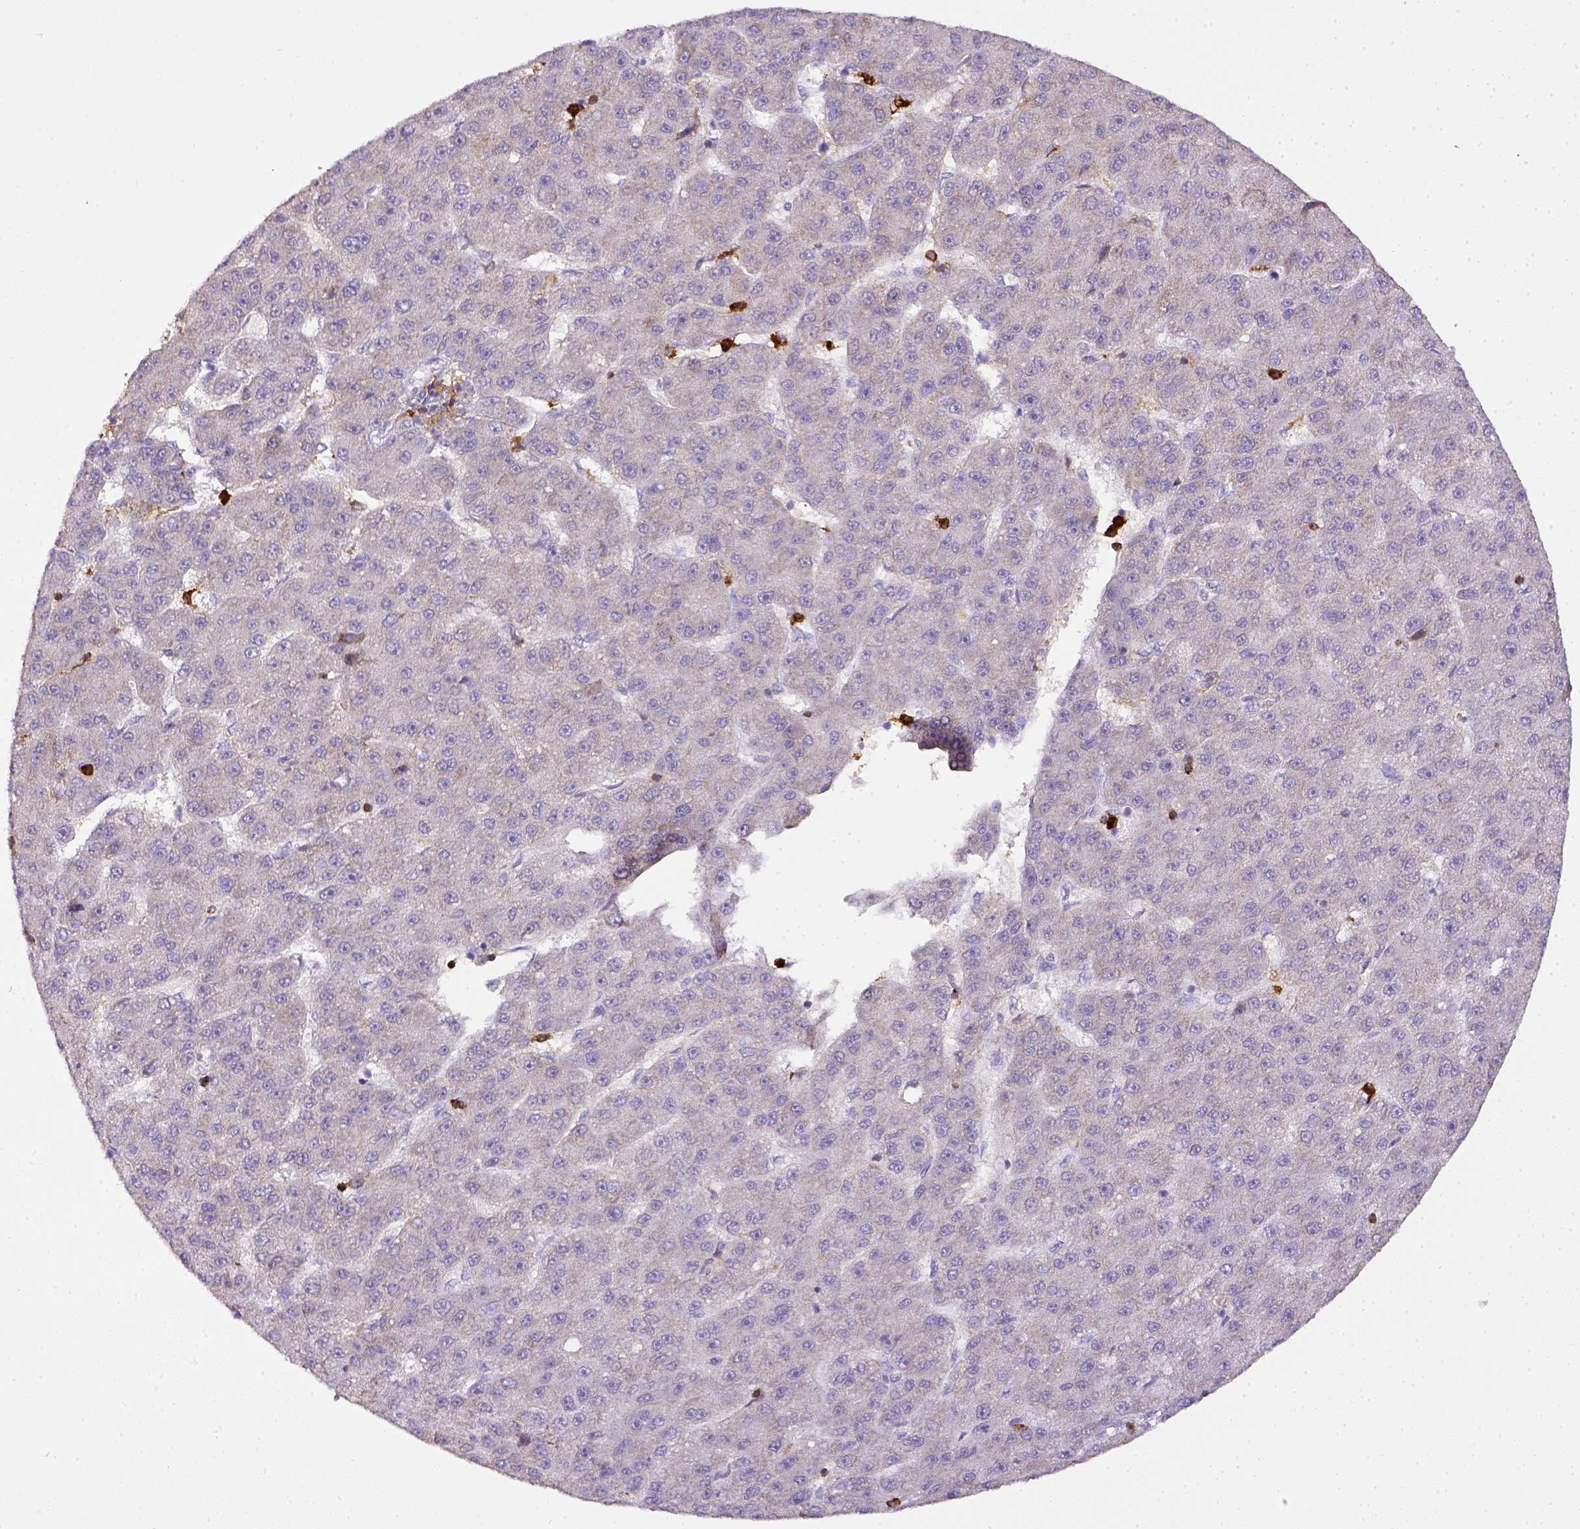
{"staining": {"intensity": "negative", "quantity": "none", "location": "none"}, "tissue": "liver cancer", "cell_type": "Tumor cells", "image_type": "cancer", "snomed": [{"axis": "morphology", "description": "Carcinoma, Hepatocellular, NOS"}, {"axis": "topography", "description": "Liver"}], "caption": "Liver hepatocellular carcinoma stained for a protein using immunohistochemistry shows no expression tumor cells.", "gene": "ITGAM", "patient": {"sex": "male", "age": 67}}